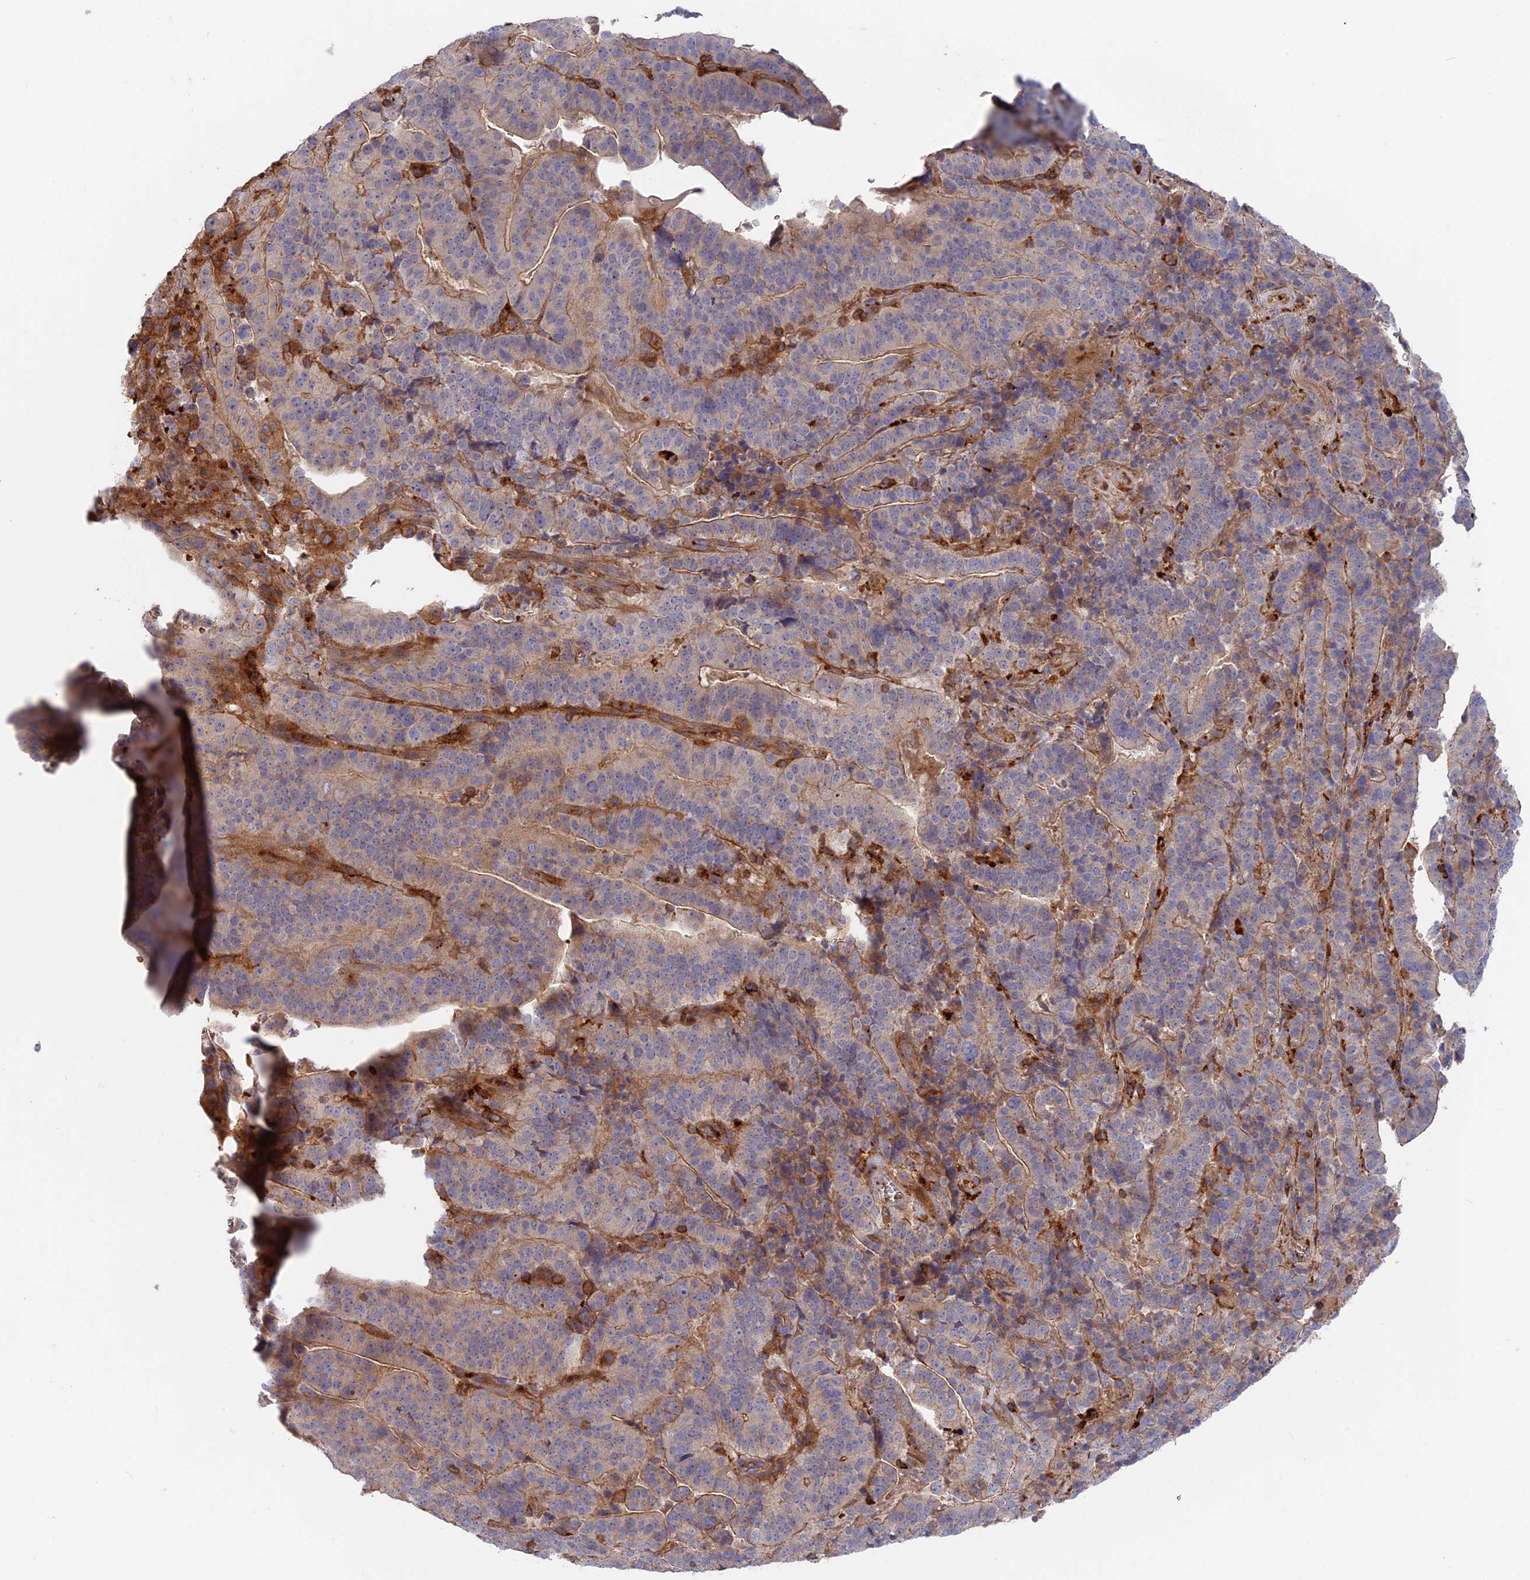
{"staining": {"intensity": "weak", "quantity": "<25%", "location": "cytoplasmic/membranous"}, "tissue": "stomach cancer", "cell_type": "Tumor cells", "image_type": "cancer", "snomed": [{"axis": "morphology", "description": "Adenocarcinoma, NOS"}, {"axis": "topography", "description": "Stomach"}], "caption": "Tumor cells show no significant positivity in adenocarcinoma (stomach).", "gene": "CPNE7", "patient": {"sex": "male", "age": 48}}